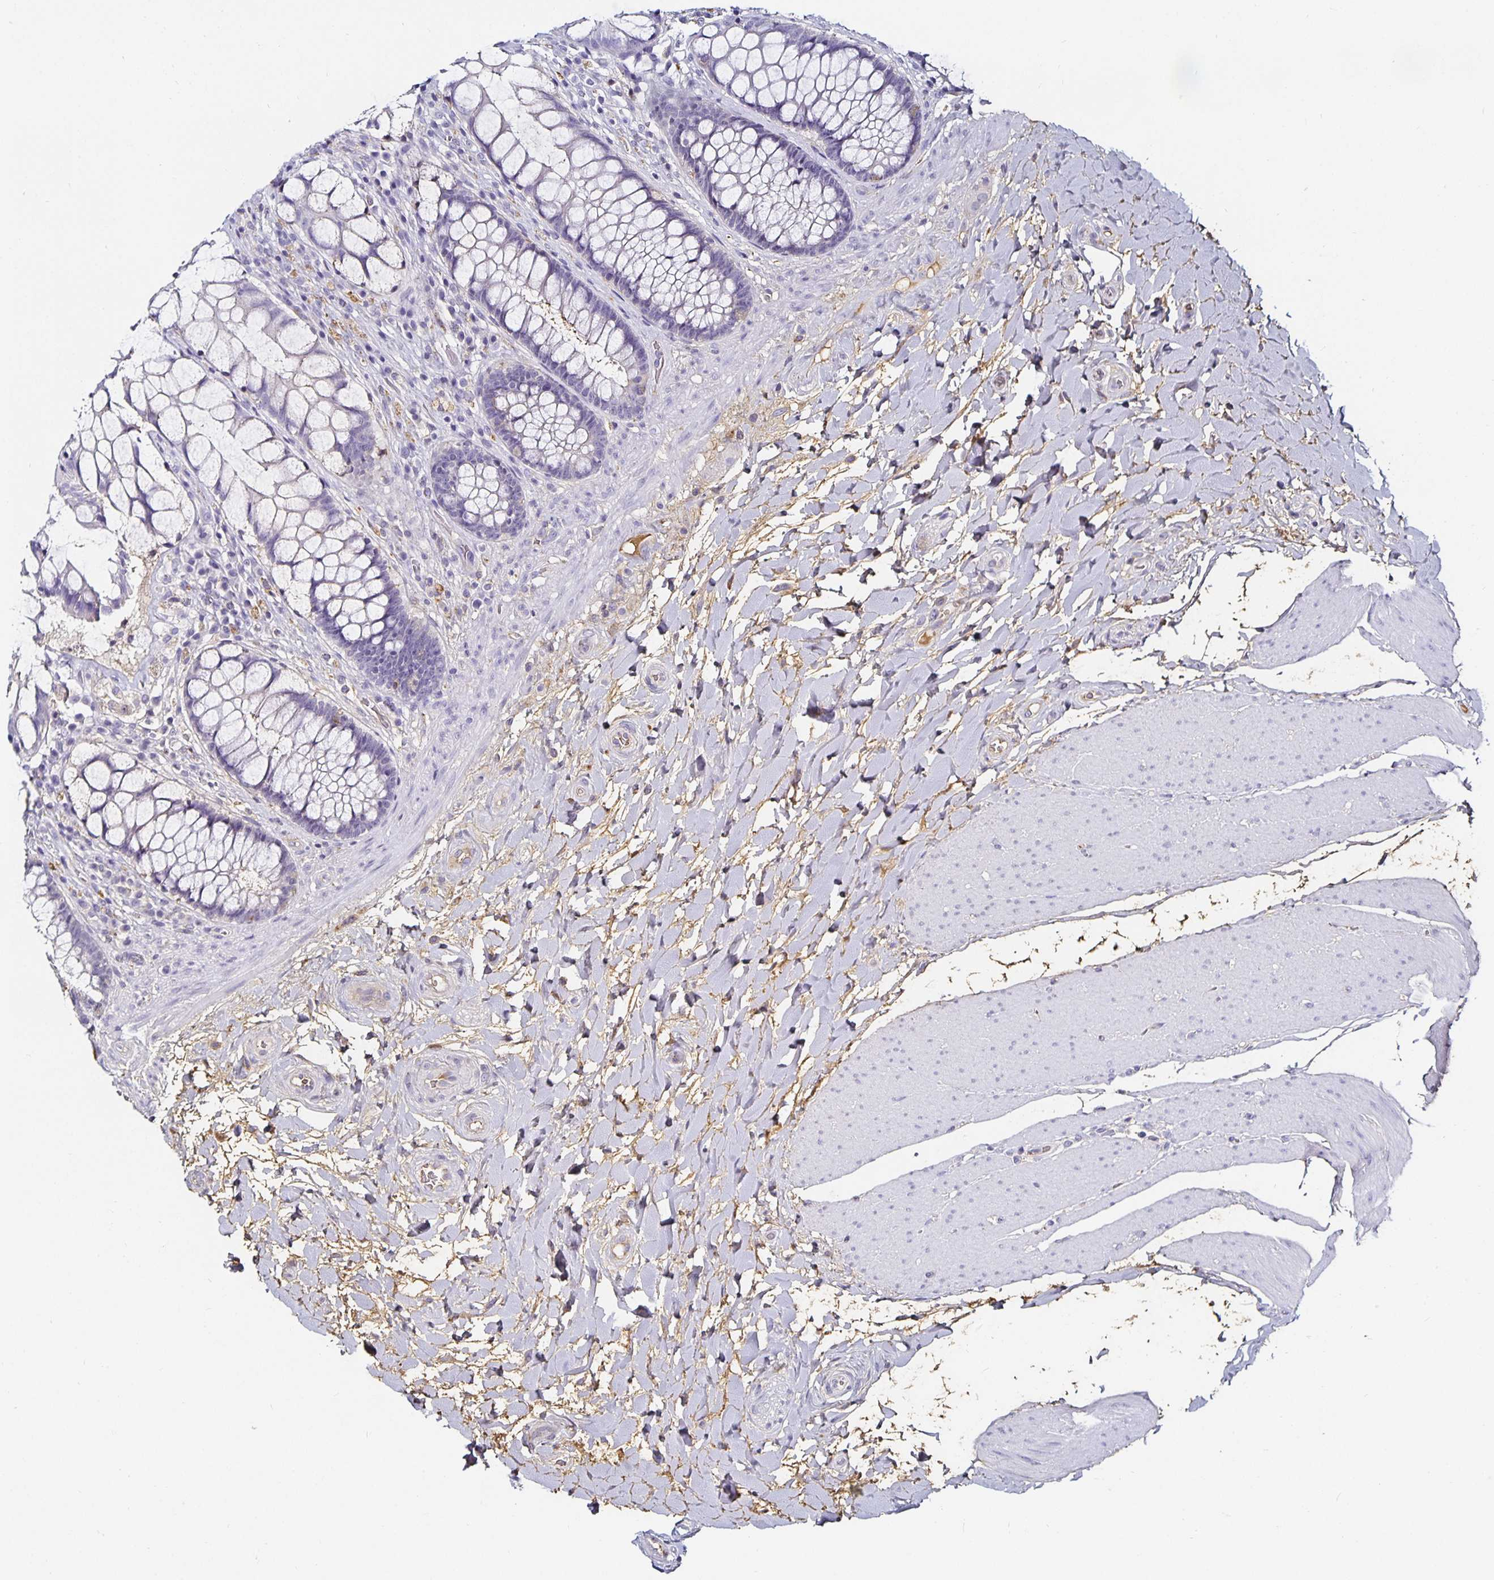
{"staining": {"intensity": "negative", "quantity": "none", "location": "none"}, "tissue": "rectum", "cell_type": "Glandular cells", "image_type": "normal", "snomed": [{"axis": "morphology", "description": "Normal tissue, NOS"}, {"axis": "topography", "description": "Rectum"}], "caption": "IHC of benign human rectum reveals no positivity in glandular cells. (Stains: DAB immunohistochemistry with hematoxylin counter stain, Microscopy: brightfield microscopy at high magnification).", "gene": "TTR", "patient": {"sex": "female", "age": 58}}